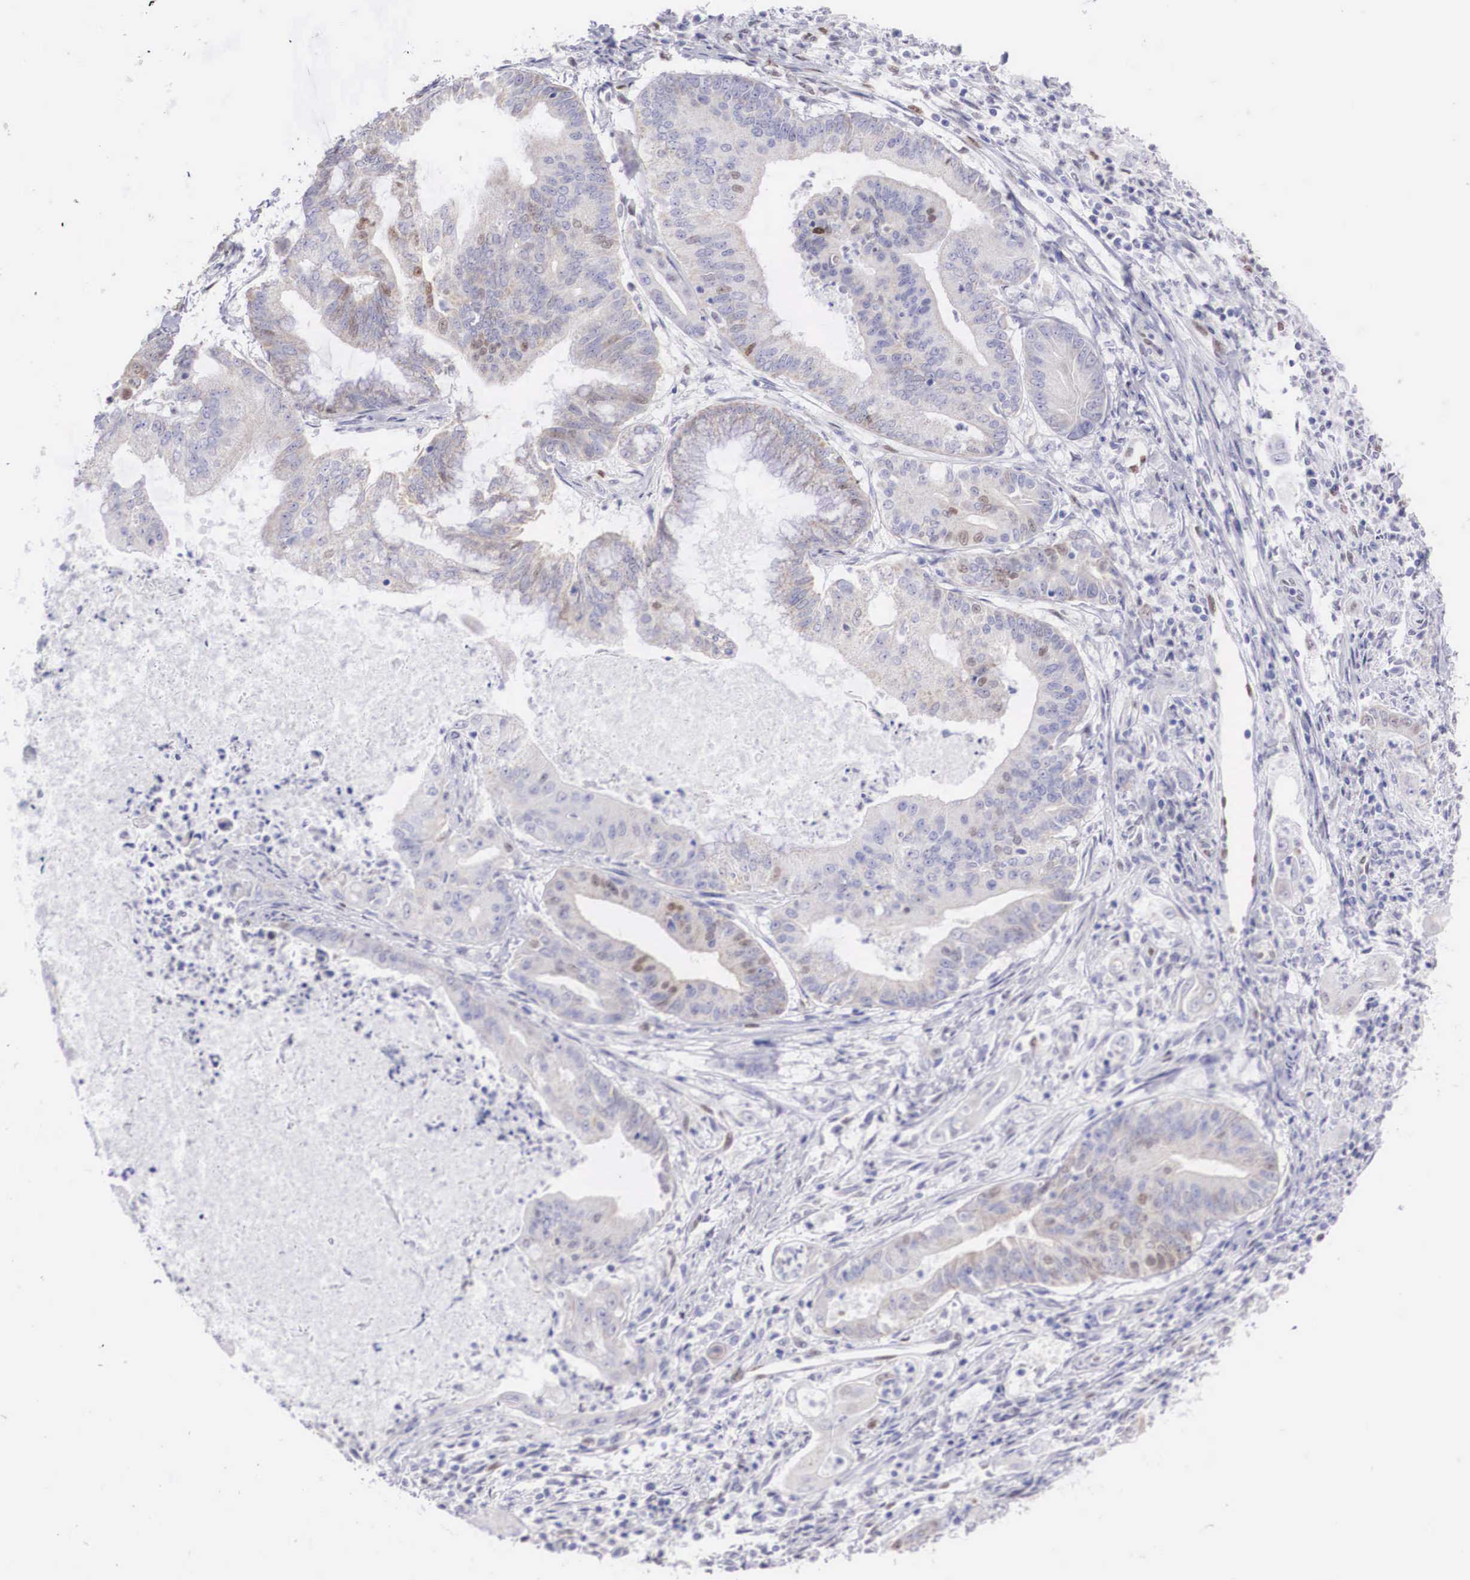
{"staining": {"intensity": "weak", "quantity": "<25%", "location": "nuclear"}, "tissue": "endometrial cancer", "cell_type": "Tumor cells", "image_type": "cancer", "snomed": [{"axis": "morphology", "description": "Adenocarcinoma, NOS"}, {"axis": "topography", "description": "Endometrium"}], "caption": "There is no significant expression in tumor cells of endometrial cancer (adenocarcinoma). (Stains: DAB (3,3'-diaminobenzidine) IHC with hematoxylin counter stain, Microscopy: brightfield microscopy at high magnification).", "gene": "HMGN5", "patient": {"sex": "female", "age": 63}}